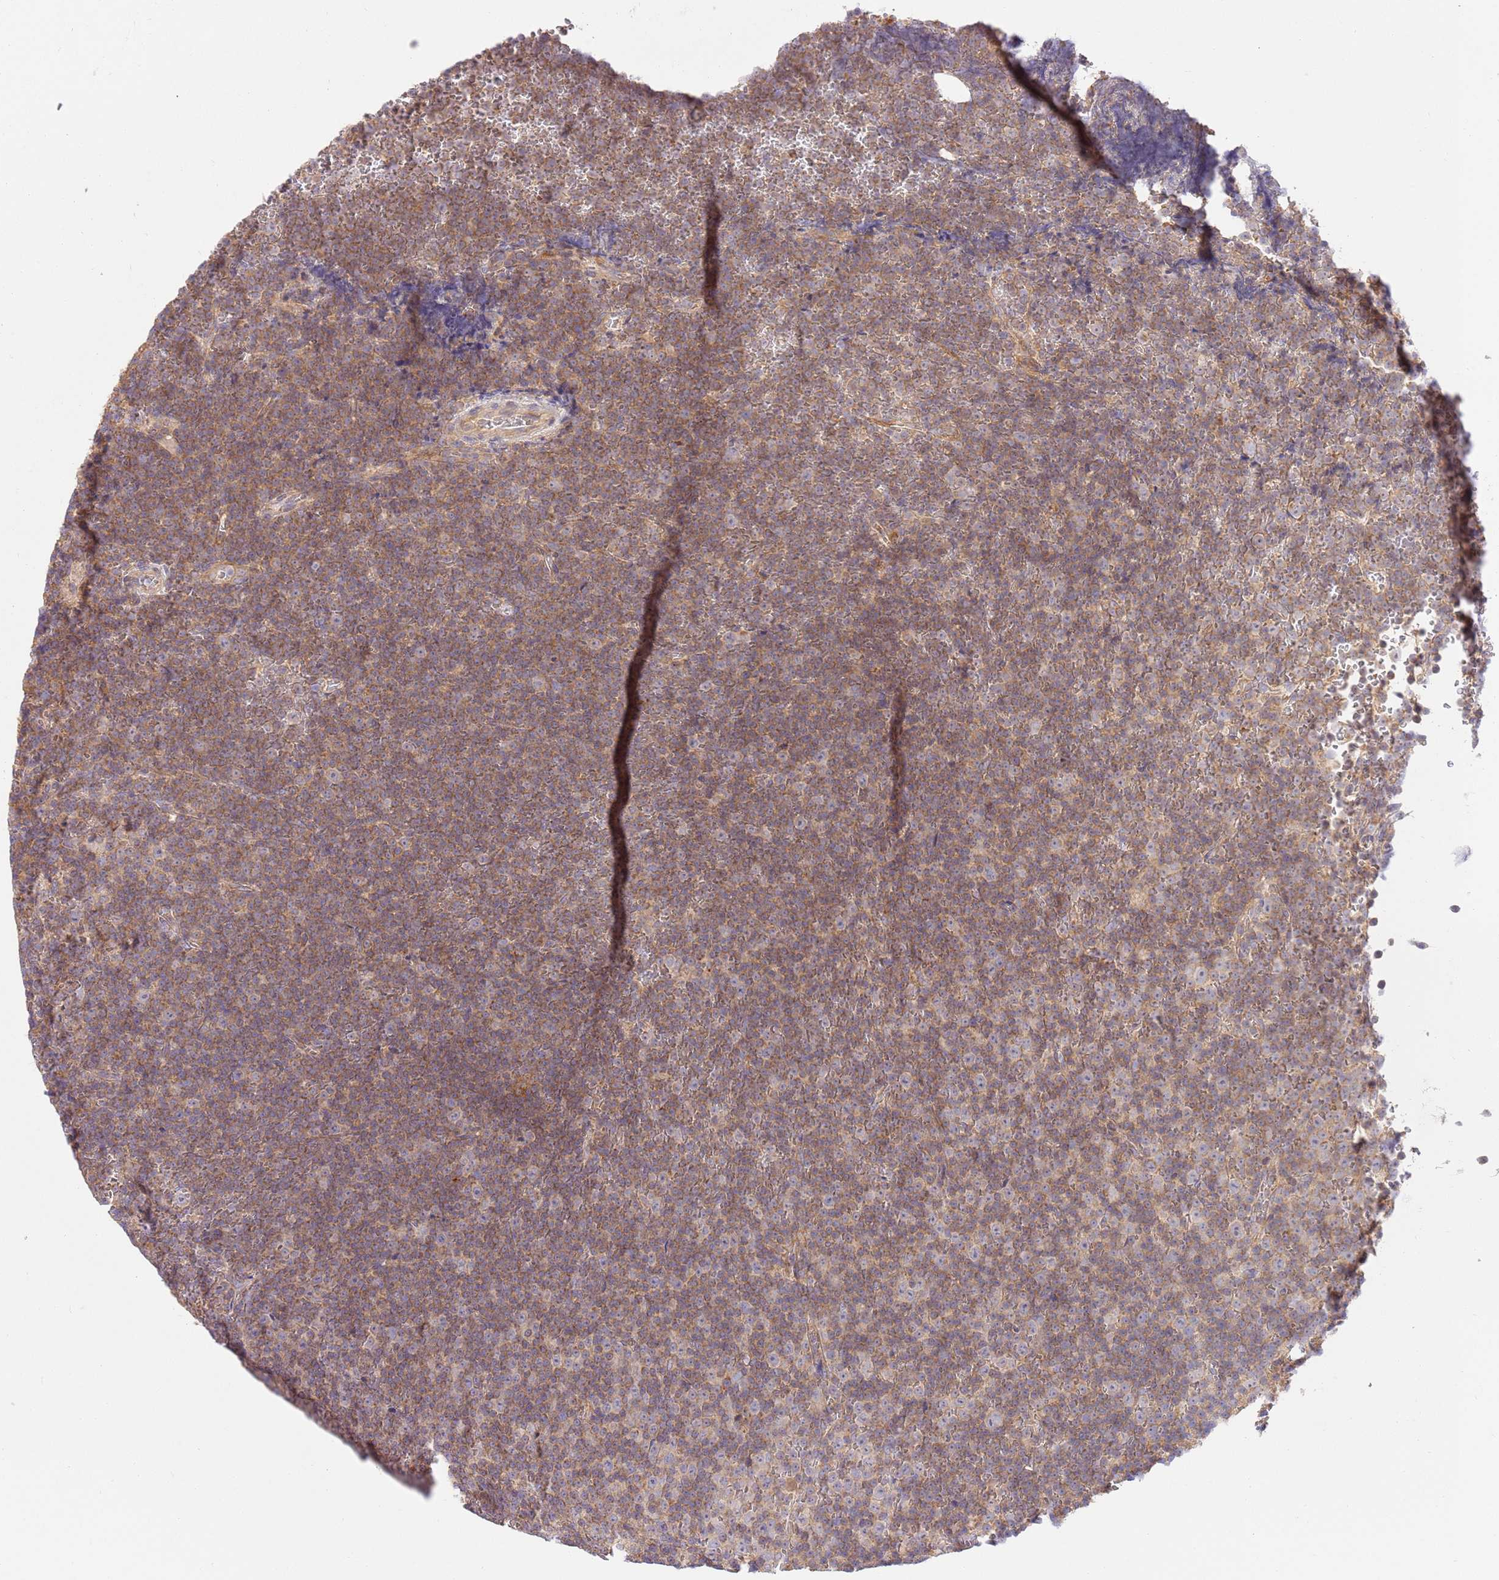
{"staining": {"intensity": "moderate", "quantity": ">75%", "location": "cytoplasmic/membranous"}, "tissue": "lymphoma", "cell_type": "Tumor cells", "image_type": "cancer", "snomed": [{"axis": "morphology", "description": "Malignant lymphoma, non-Hodgkin's type, Low grade"}, {"axis": "topography", "description": "Lymph node"}], "caption": "Immunohistochemical staining of low-grade malignant lymphoma, non-Hodgkin's type exhibits medium levels of moderate cytoplasmic/membranous positivity in about >75% of tumor cells. Ihc stains the protein in brown and the nuclei are stained blue.", "gene": "SPATA2L", "patient": {"sex": "female", "age": 67}}